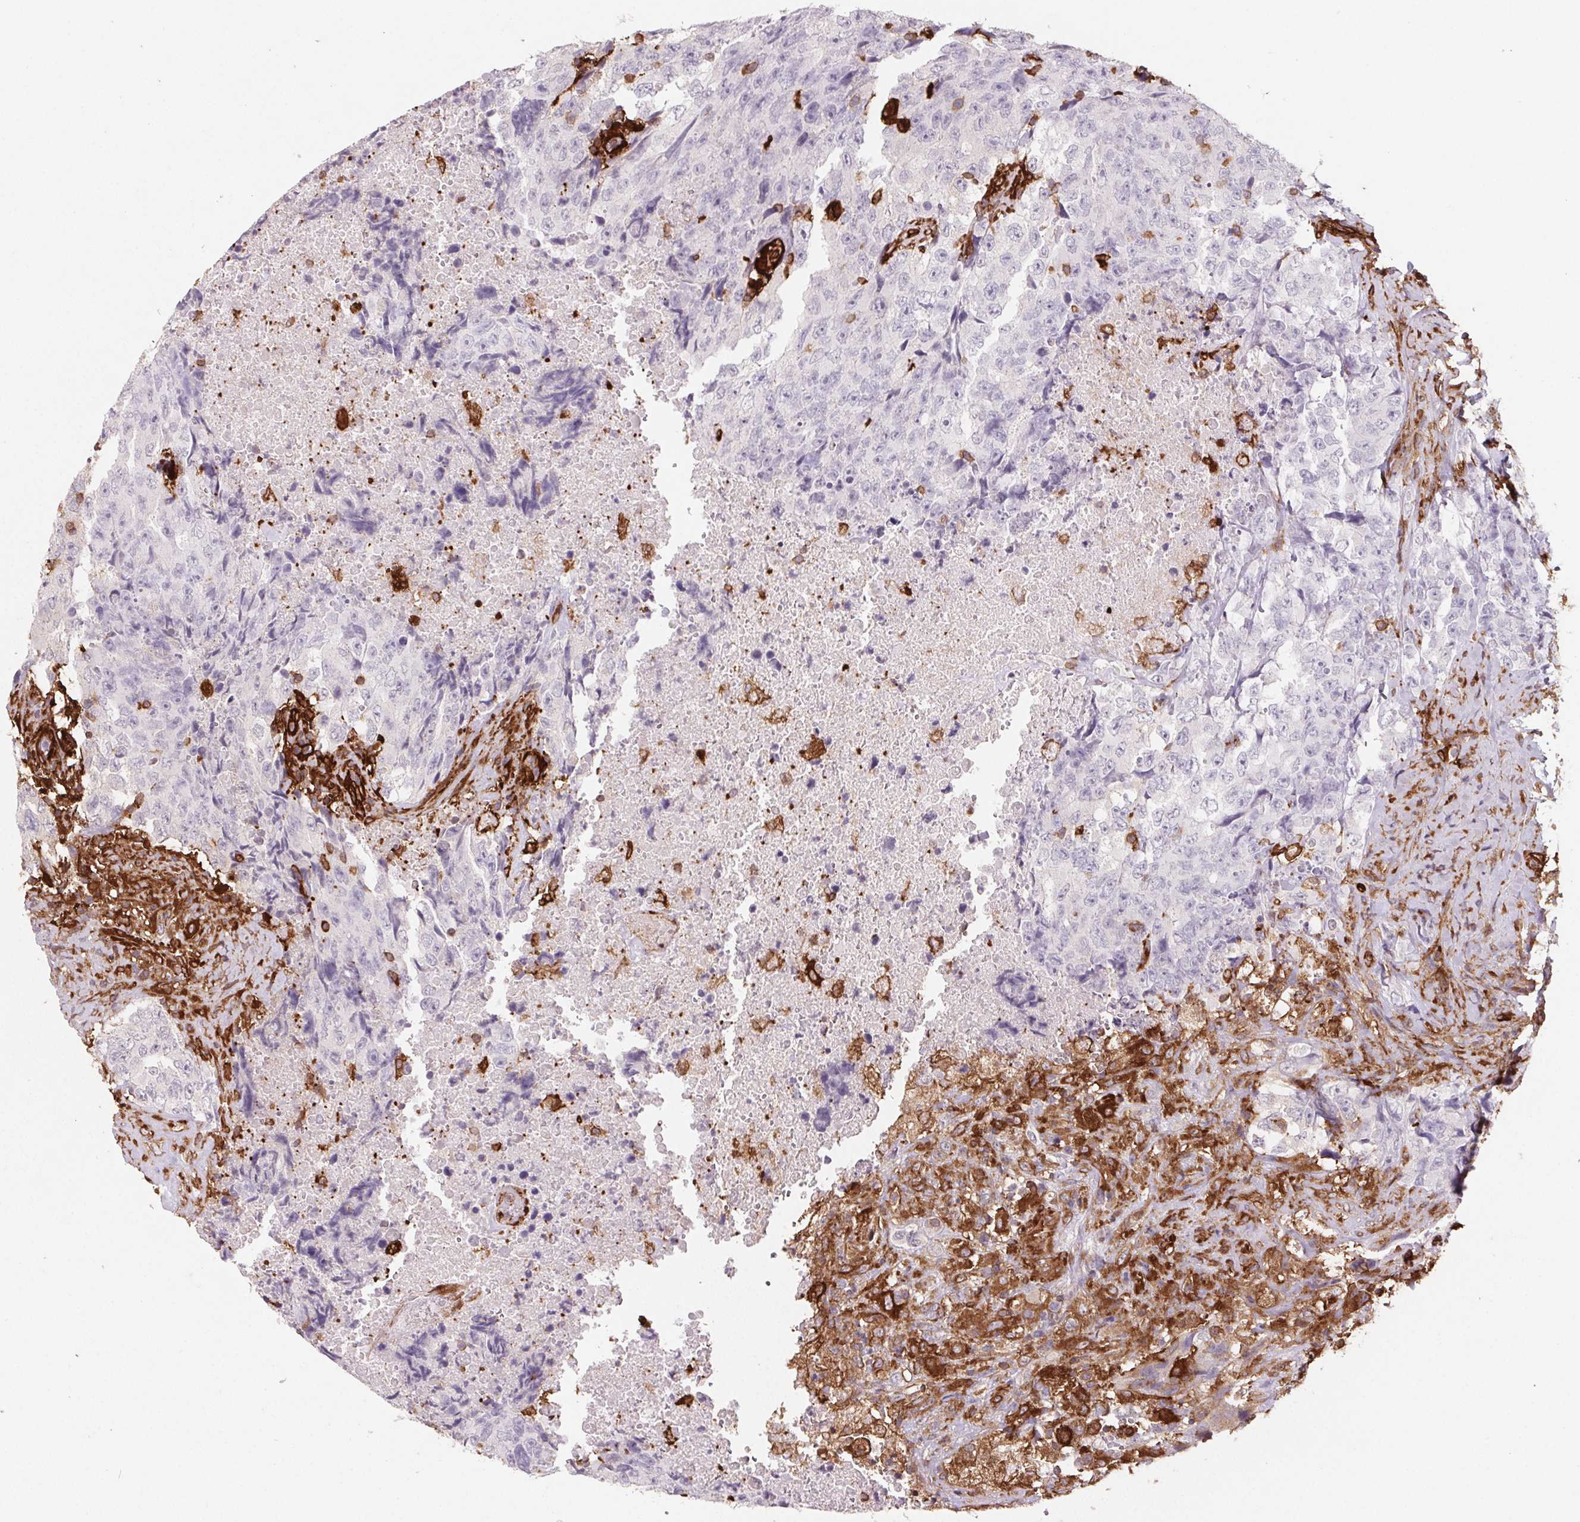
{"staining": {"intensity": "negative", "quantity": "none", "location": "none"}, "tissue": "testis cancer", "cell_type": "Tumor cells", "image_type": "cancer", "snomed": [{"axis": "morphology", "description": "Carcinoma, Embryonal, NOS"}, {"axis": "topography", "description": "Testis"}], "caption": "Immunohistochemical staining of testis cancer (embryonal carcinoma) shows no significant staining in tumor cells. (DAB immunohistochemistry (IHC) visualized using brightfield microscopy, high magnification).", "gene": "GBP1", "patient": {"sex": "male", "age": 24}}